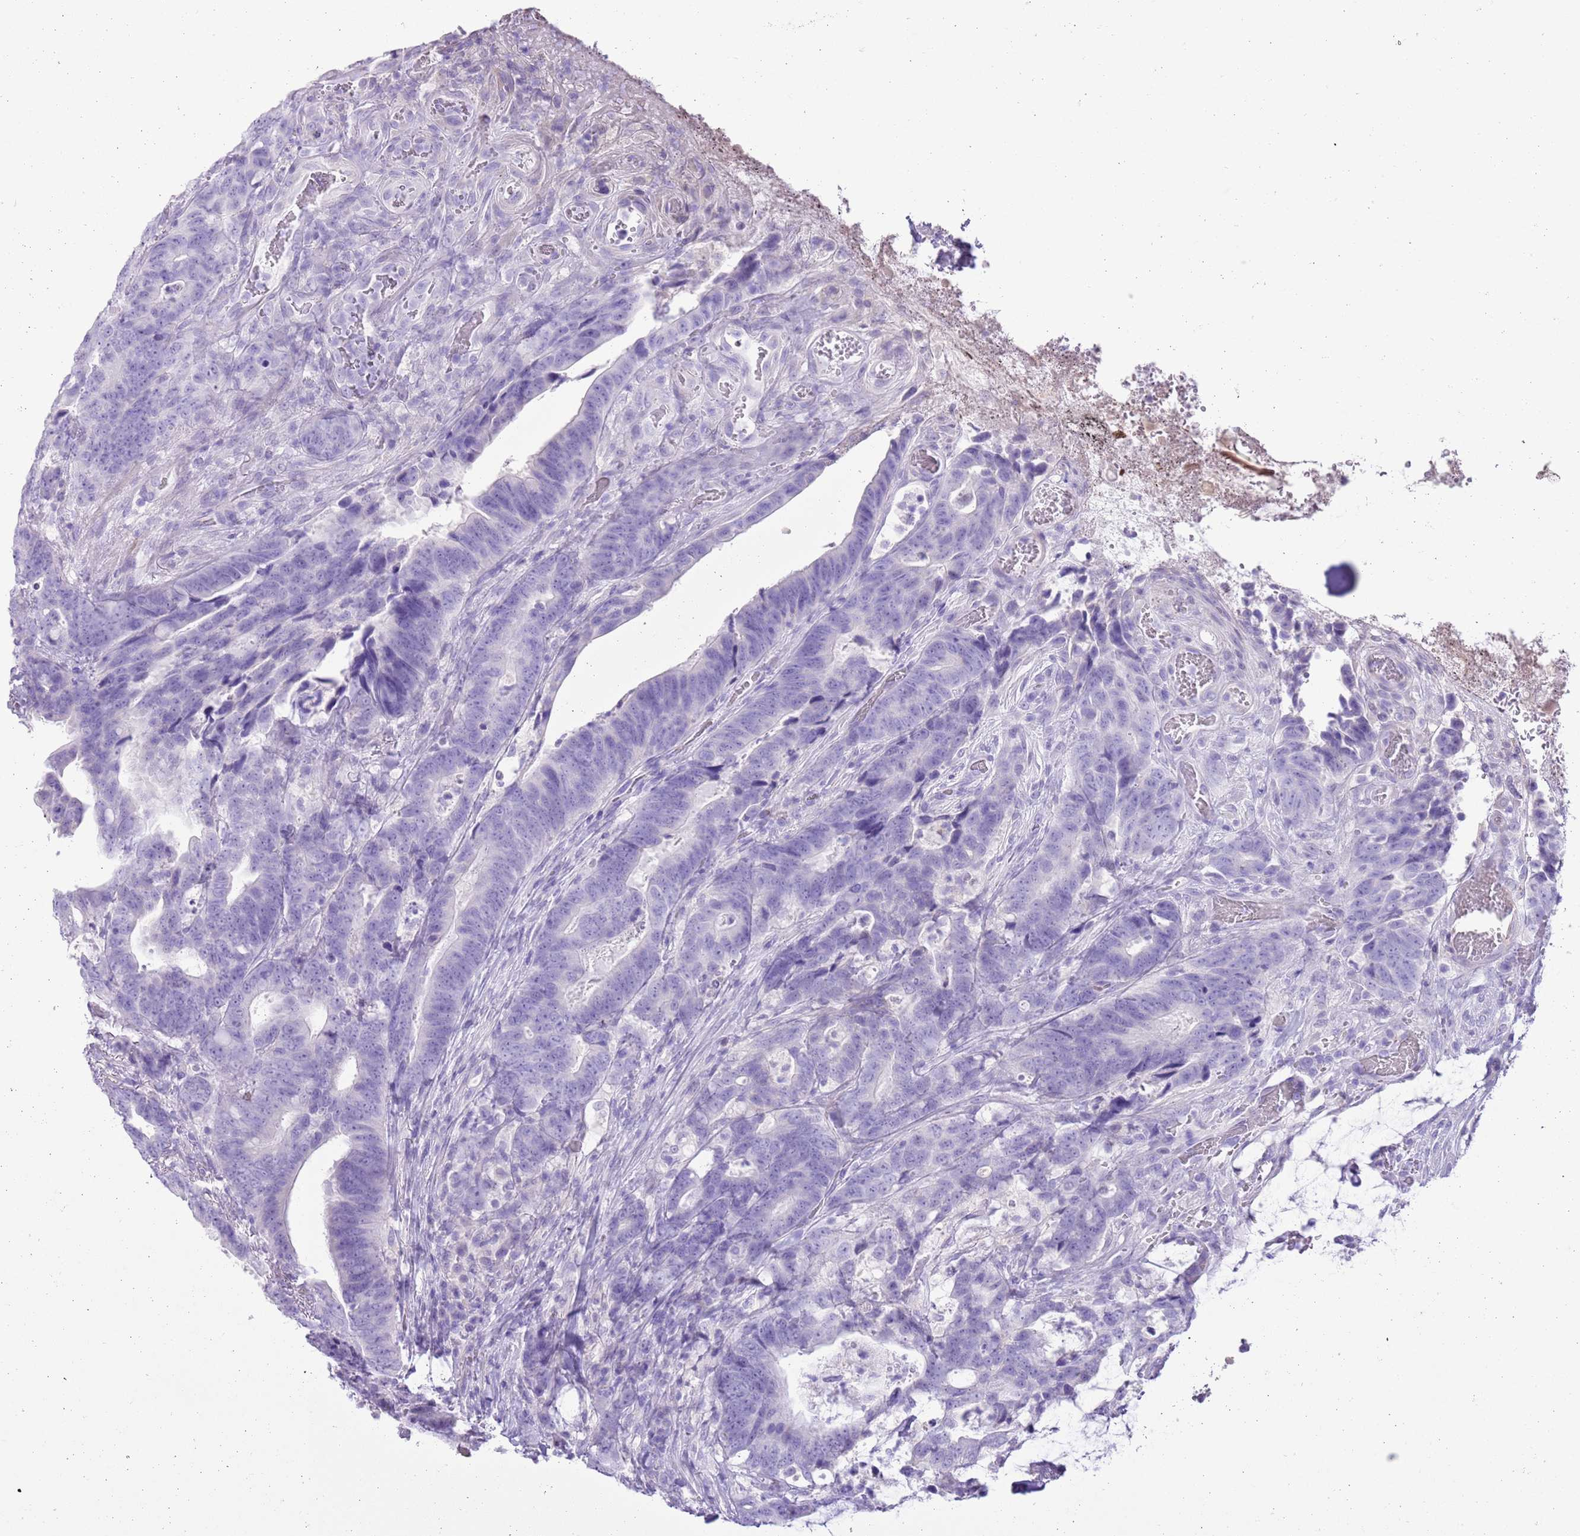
{"staining": {"intensity": "negative", "quantity": "none", "location": "none"}, "tissue": "colorectal cancer", "cell_type": "Tumor cells", "image_type": "cancer", "snomed": [{"axis": "morphology", "description": "Adenocarcinoma, NOS"}, {"axis": "topography", "description": "Colon"}], "caption": "This is an immunohistochemistry (IHC) image of adenocarcinoma (colorectal). There is no positivity in tumor cells.", "gene": "SLC7A14", "patient": {"sex": "female", "age": 82}}